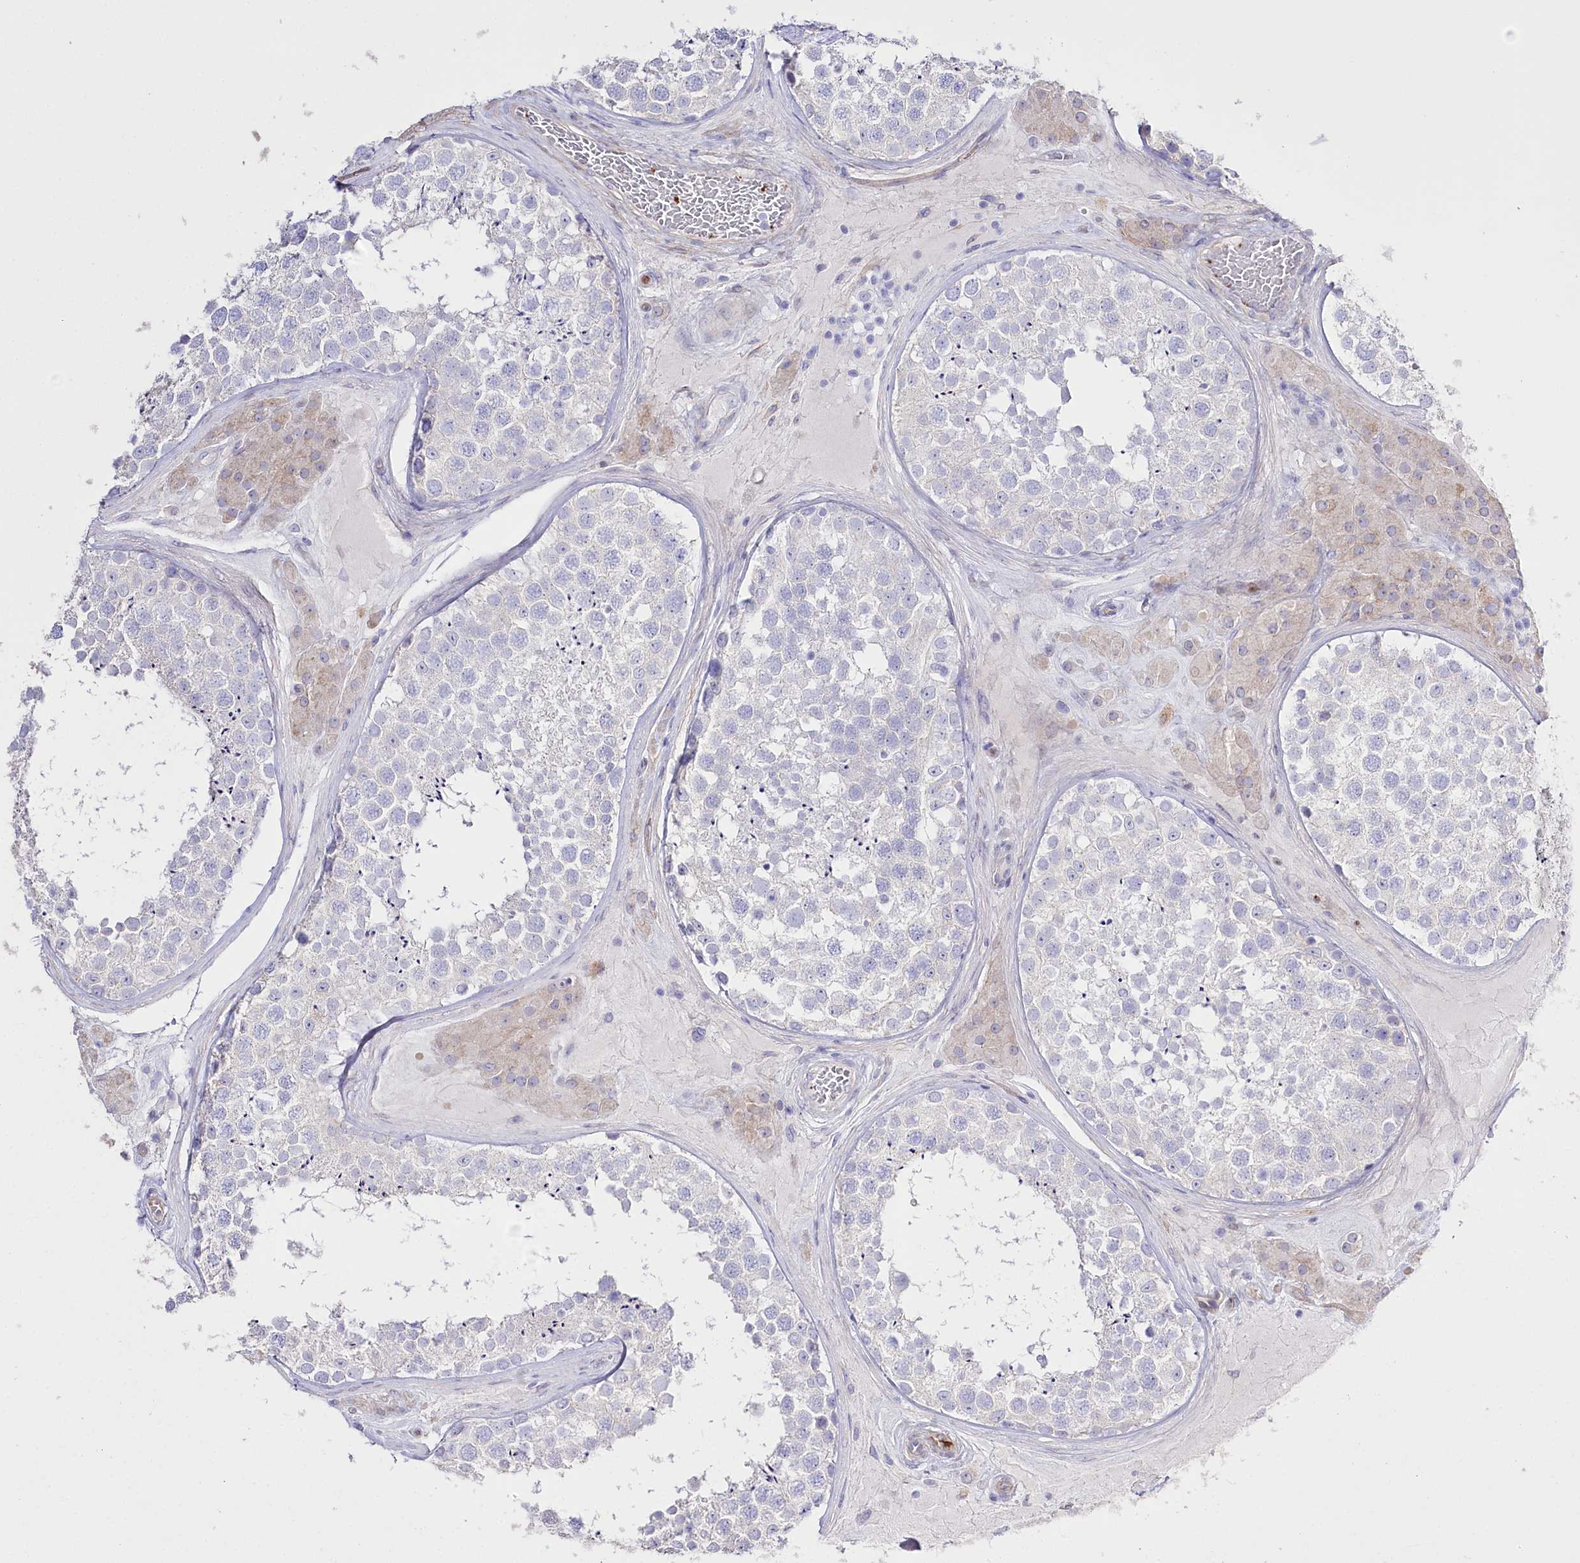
{"staining": {"intensity": "negative", "quantity": "none", "location": "none"}, "tissue": "testis", "cell_type": "Cells in seminiferous ducts", "image_type": "normal", "snomed": [{"axis": "morphology", "description": "Normal tissue, NOS"}, {"axis": "topography", "description": "Testis"}], "caption": "Cells in seminiferous ducts show no significant expression in unremarkable testis.", "gene": "SLC39A10", "patient": {"sex": "male", "age": 46}}